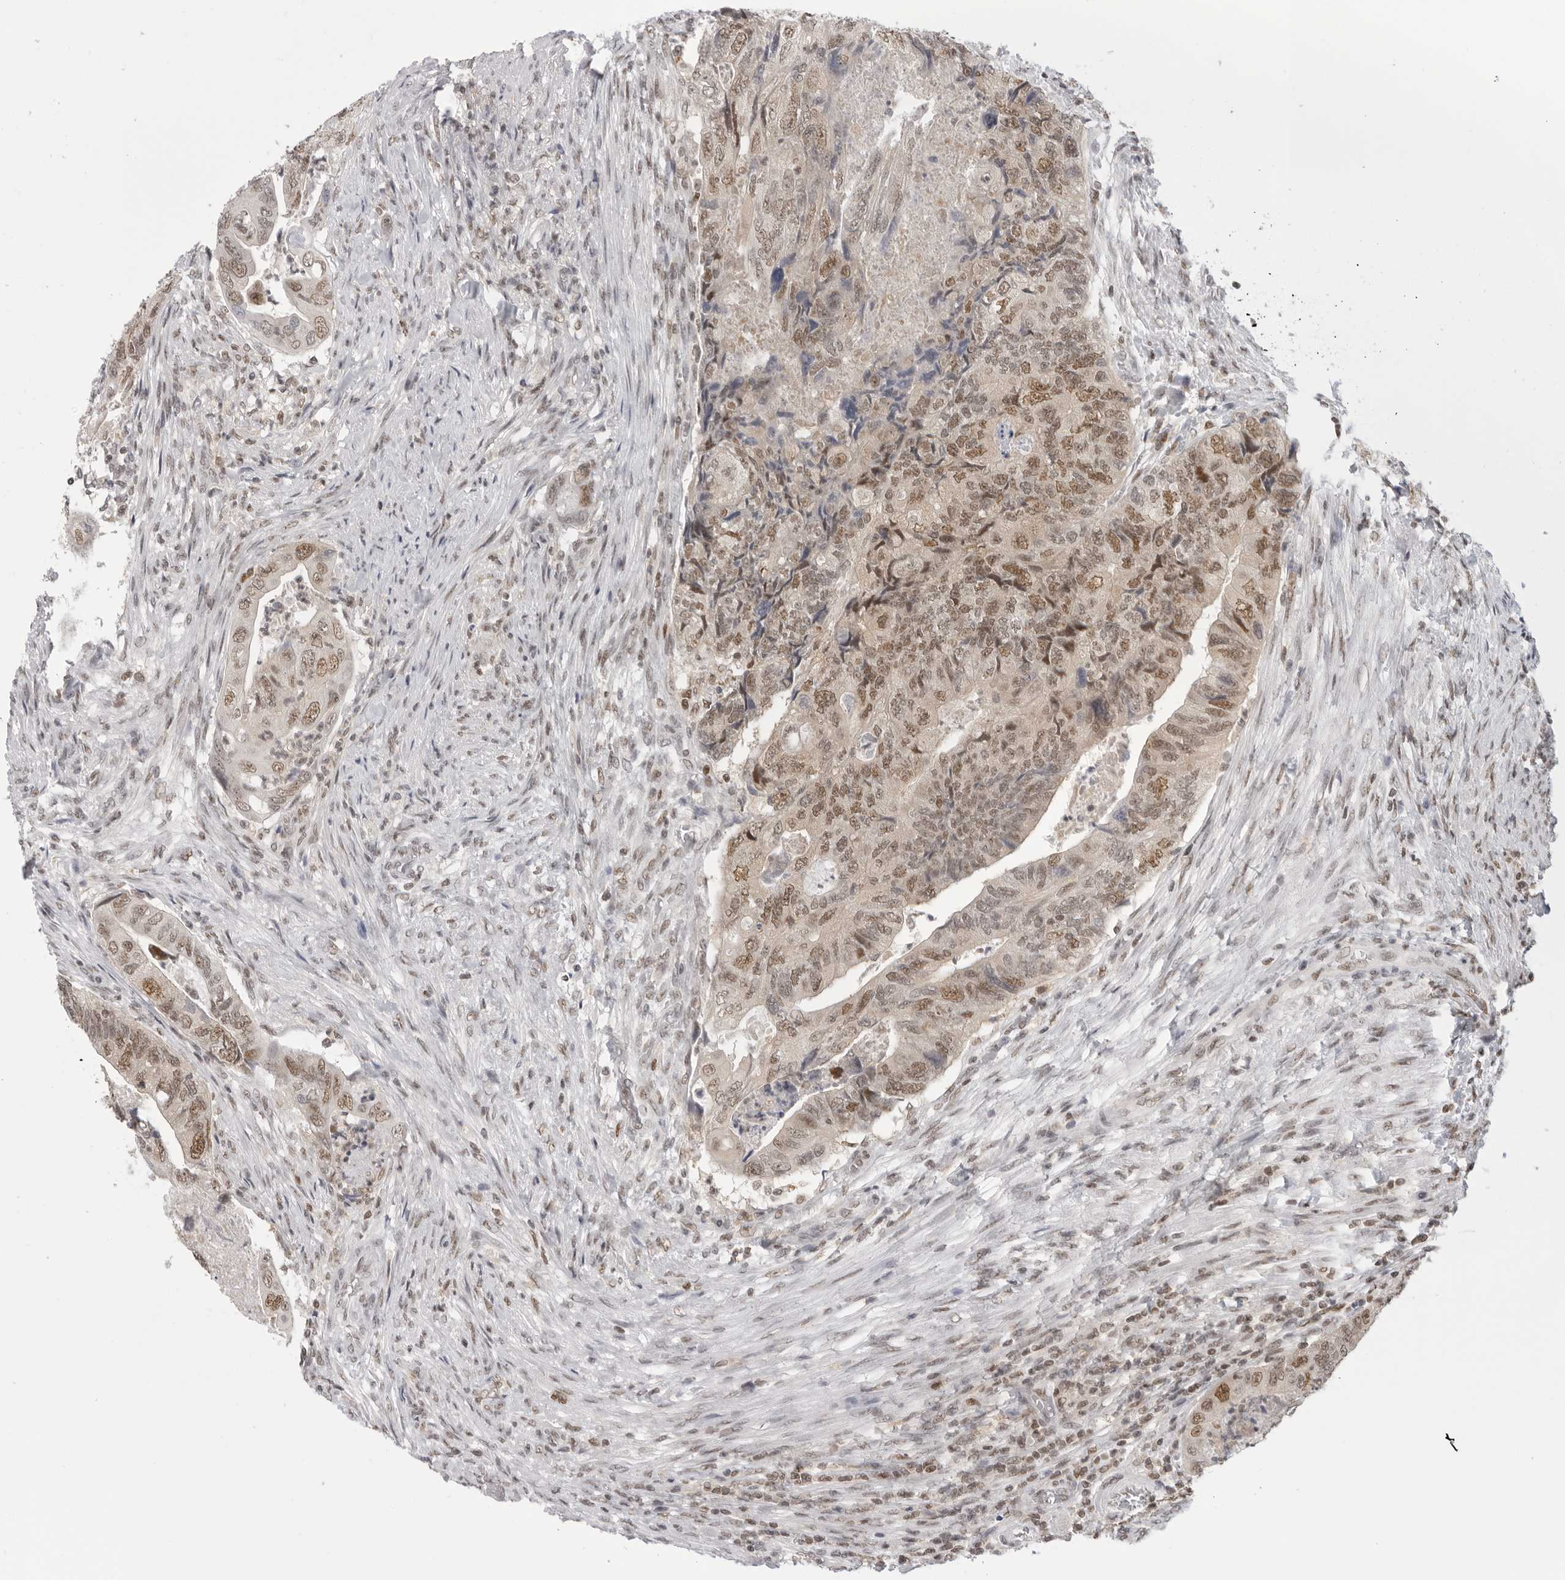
{"staining": {"intensity": "moderate", "quantity": ">75%", "location": "nuclear"}, "tissue": "colorectal cancer", "cell_type": "Tumor cells", "image_type": "cancer", "snomed": [{"axis": "morphology", "description": "Adenocarcinoma, NOS"}, {"axis": "topography", "description": "Rectum"}], "caption": "High-magnification brightfield microscopy of colorectal cancer (adenocarcinoma) stained with DAB (3,3'-diaminobenzidine) (brown) and counterstained with hematoxylin (blue). tumor cells exhibit moderate nuclear expression is present in approximately>75% of cells. Immunohistochemistry stains the protein of interest in brown and the nuclei are stained blue.", "gene": "RPA2", "patient": {"sex": "male", "age": 63}}